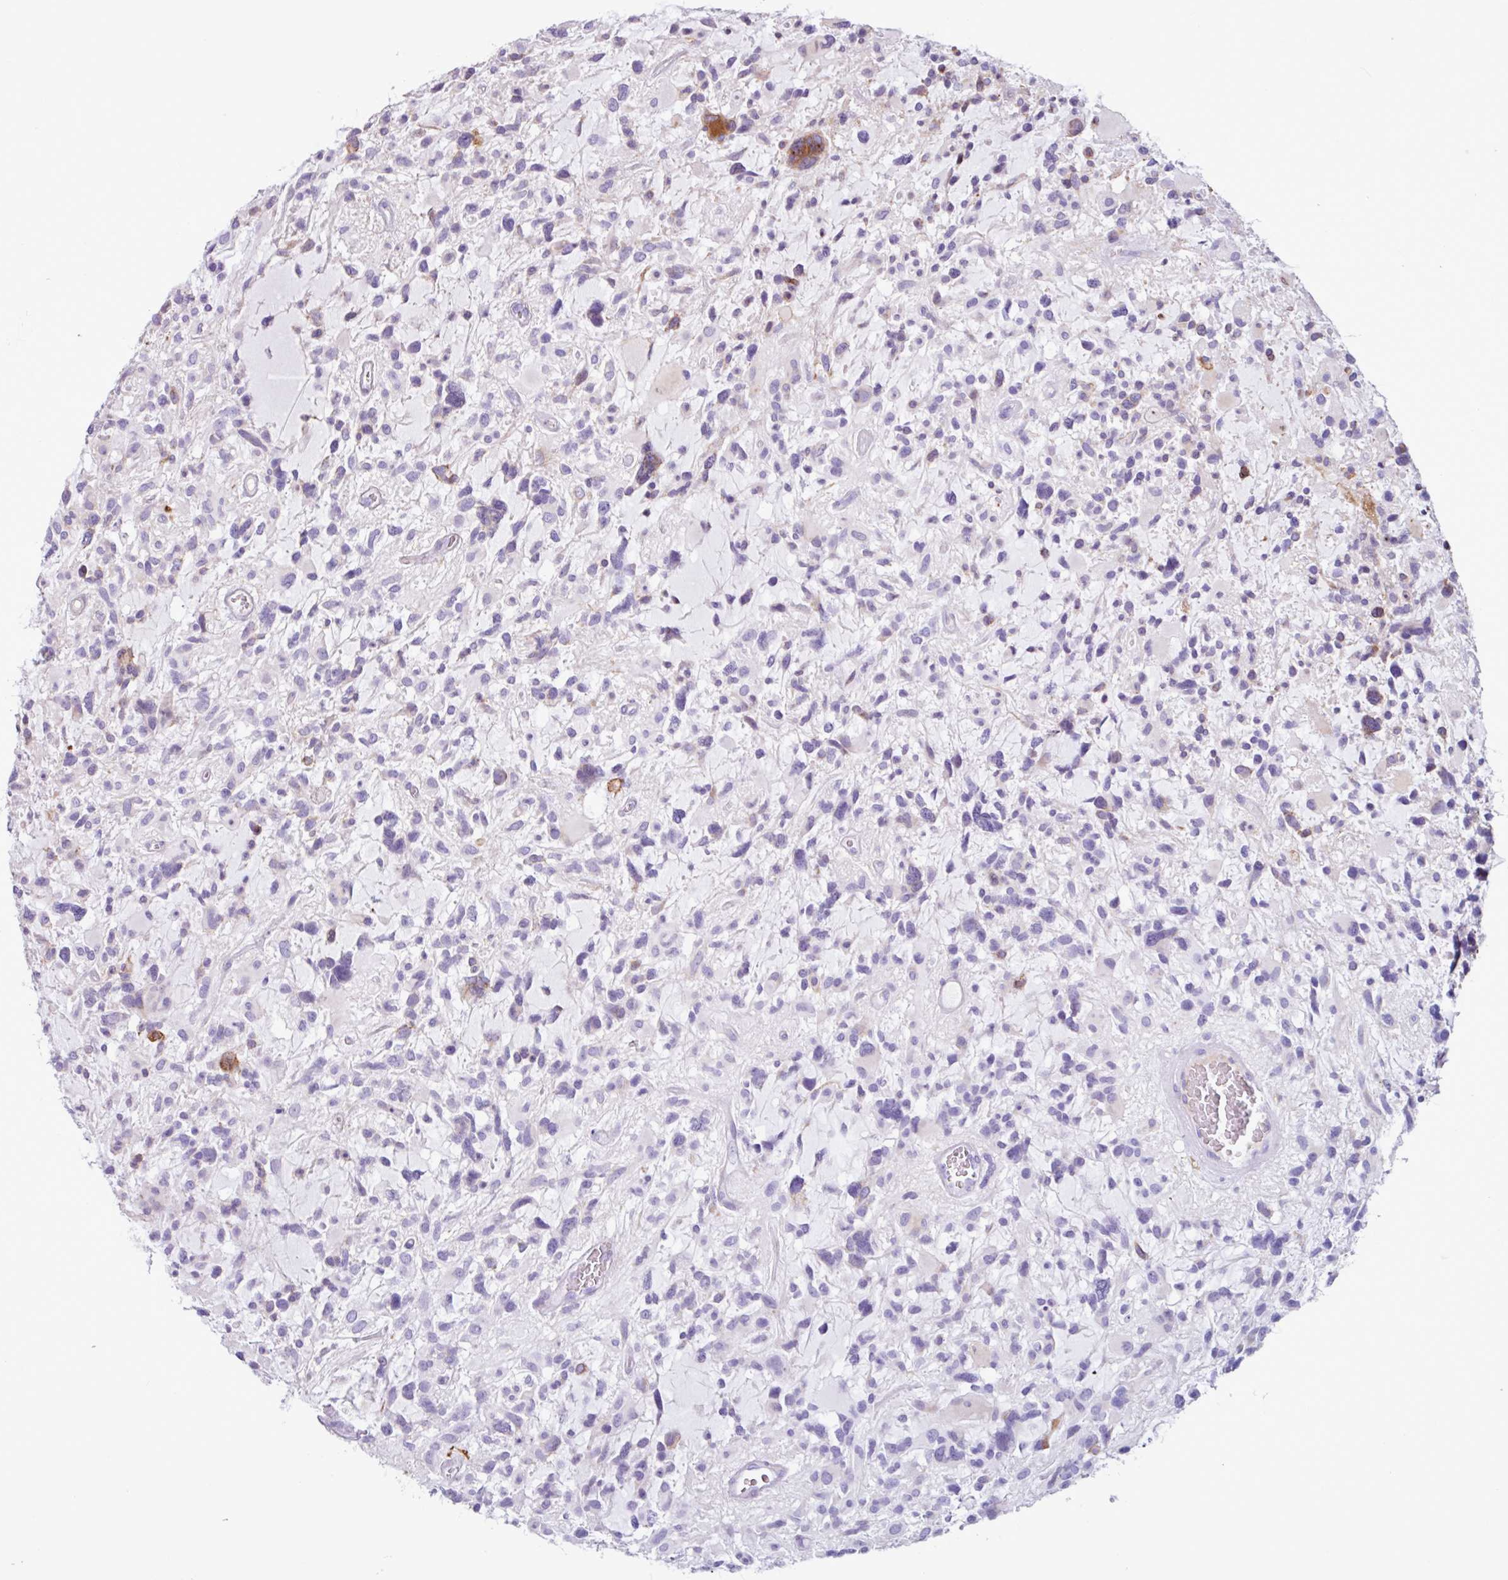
{"staining": {"intensity": "moderate", "quantity": "<25%", "location": "cytoplasmic/membranous"}, "tissue": "glioma", "cell_type": "Tumor cells", "image_type": "cancer", "snomed": [{"axis": "morphology", "description": "Glioma, malignant, High grade"}, {"axis": "topography", "description": "Brain"}], "caption": "Brown immunohistochemical staining in human malignant glioma (high-grade) reveals moderate cytoplasmic/membranous positivity in approximately <25% of tumor cells.", "gene": "PPP1R35", "patient": {"sex": "female", "age": 11}}